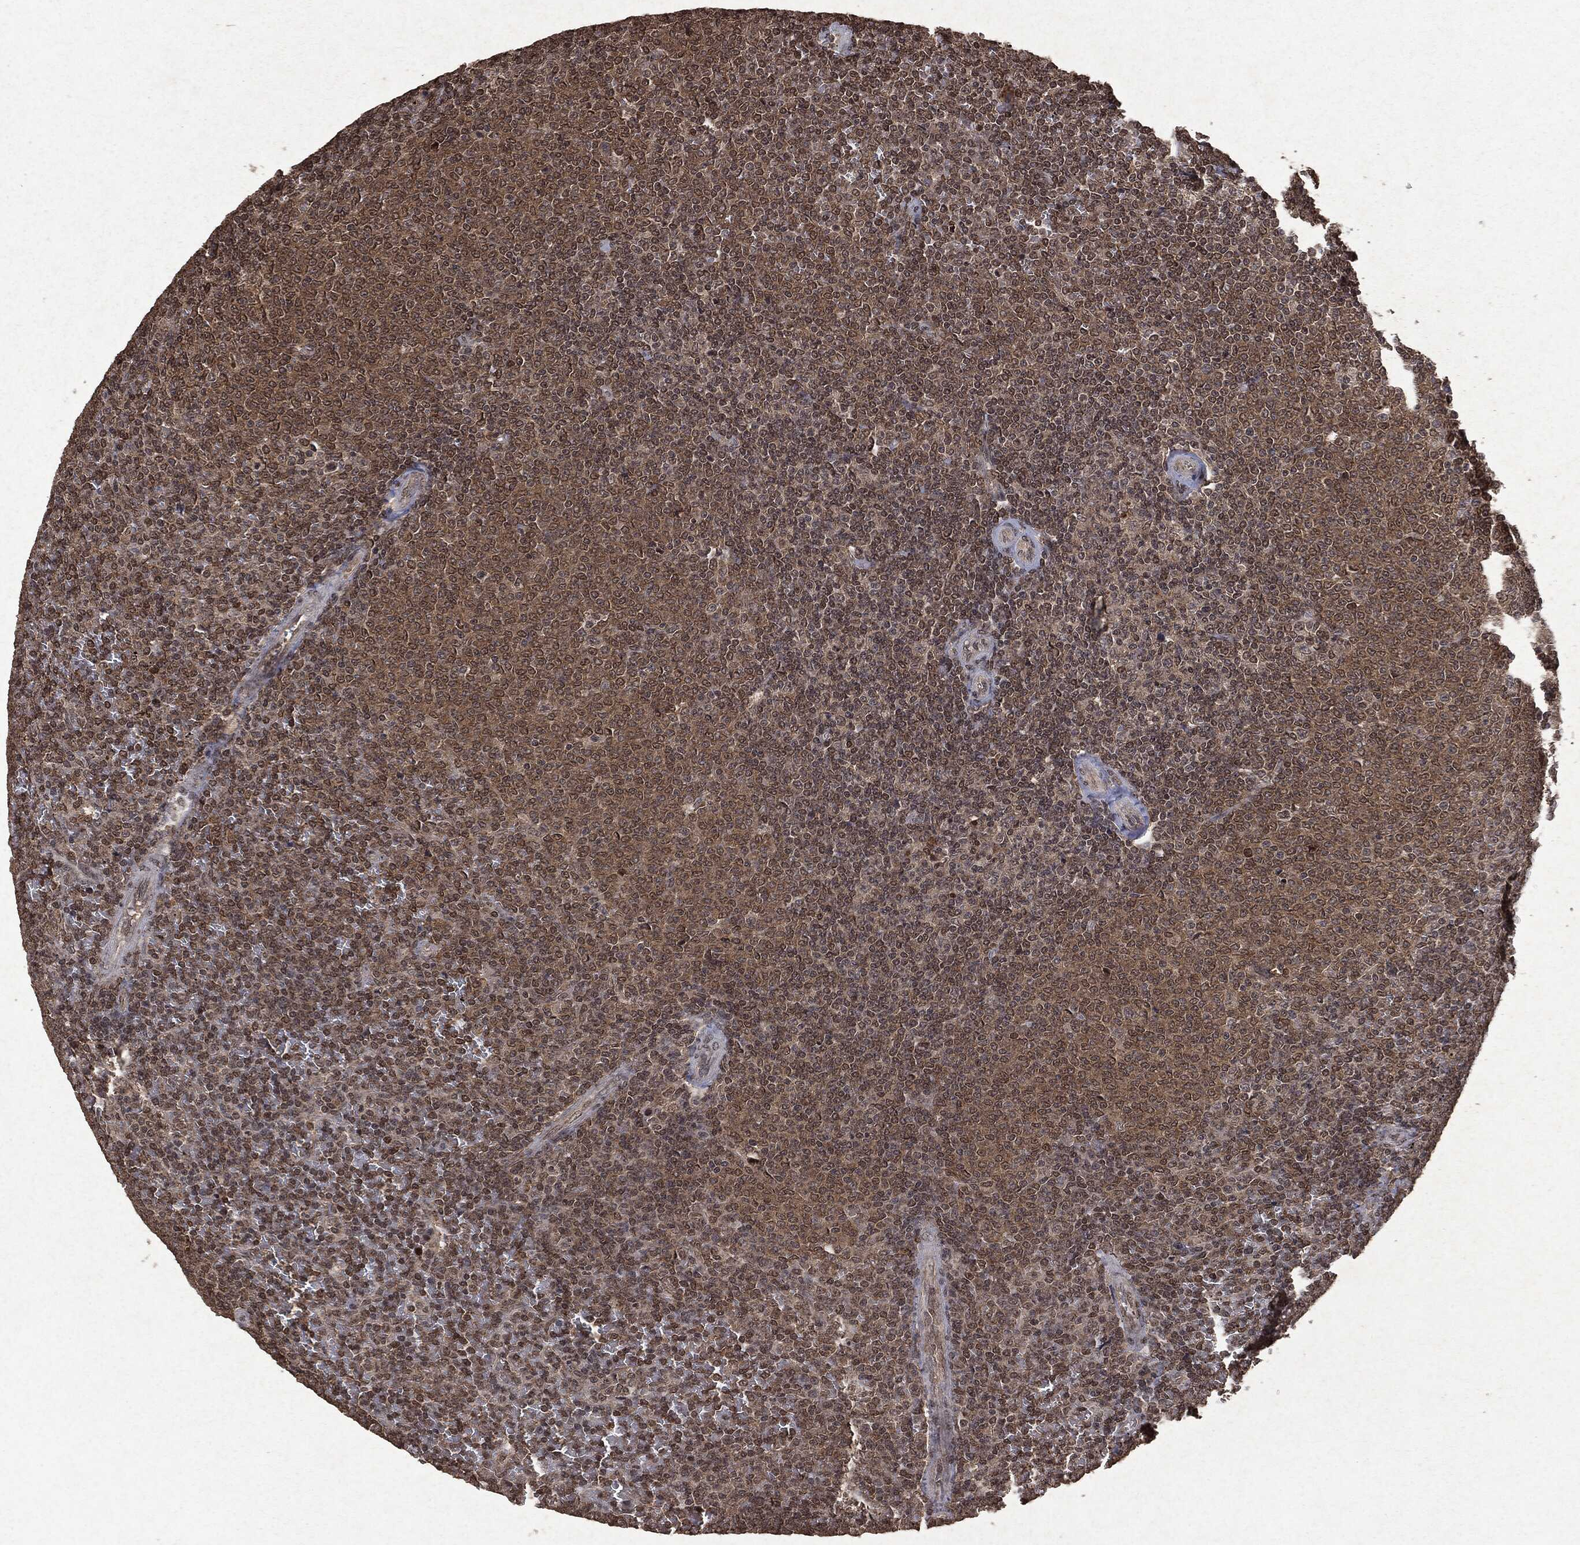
{"staining": {"intensity": "weak", "quantity": ">75%", "location": "cytoplasmic/membranous"}, "tissue": "lymphoma", "cell_type": "Tumor cells", "image_type": "cancer", "snomed": [{"axis": "morphology", "description": "Malignant lymphoma, non-Hodgkin's type, Low grade"}, {"axis": "topography", "description": "Spleen"}], "caption": "High-power microscopy captured an immunohistochemistry histopathology image of low-grade malignant lymphoma, non-Hodgkin's type, revealing weak cytoplasmic/membranous positivity in approximately >75% of tumor cells. The protein of interest is shown in brown color, while the nuclei are stained blue.", "gene": "PEBP1", "patient": {"sex": "female", "age": 77}}